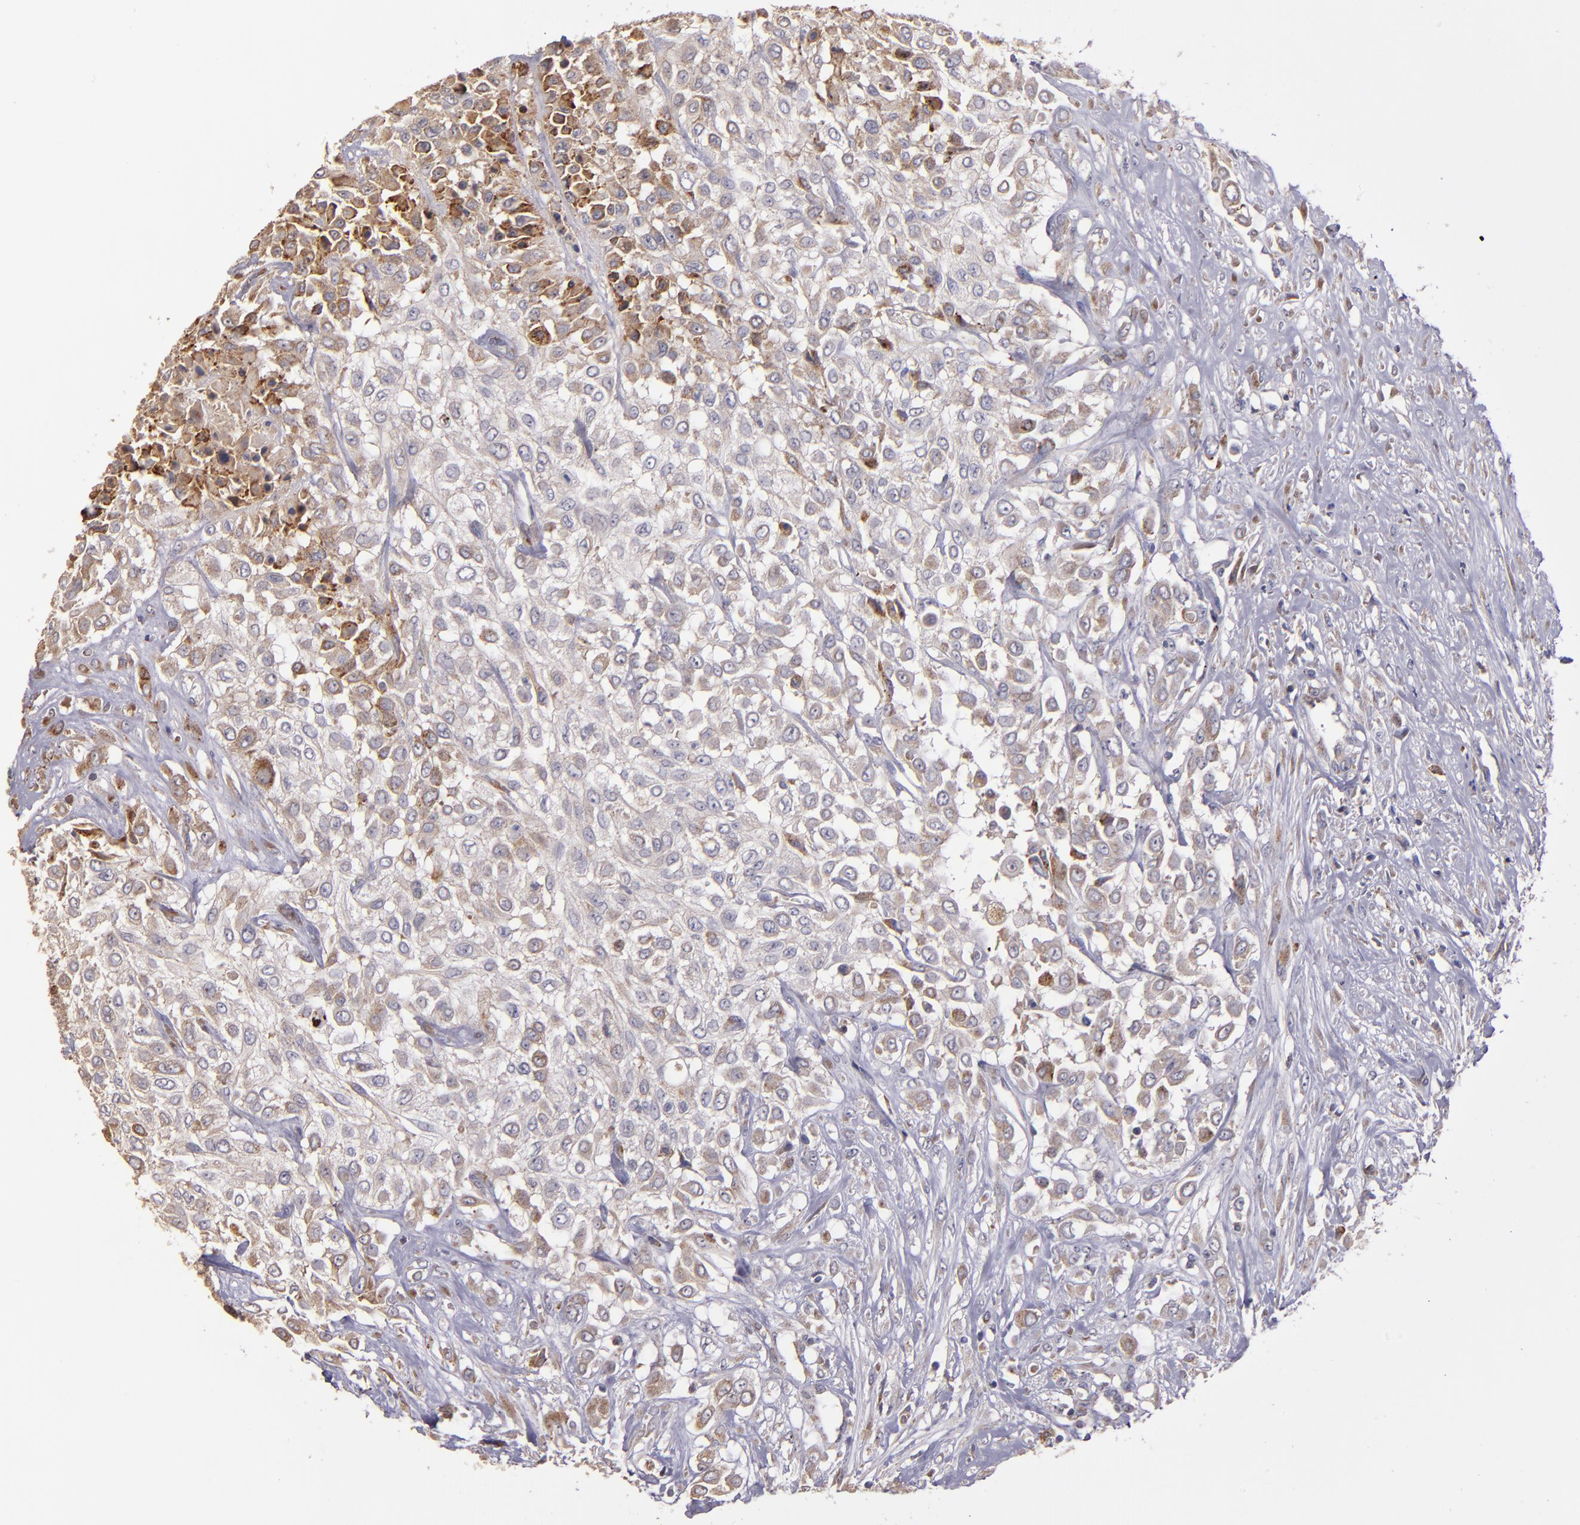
{"staining": {"intensity": "moderate", "quantity": "<25%", "location": "cytoplasmic/membranous"}, "tissue": "urothelial cancer", "cell_type": "Tumor cells", "image_type": "cancer", "snomed": [{"axis": "morphology", "description": "Urothelial carcinoma, High grade"}, {"axis": "topography", "description": "Urinary bladder"}], "caption": "Urothelial cancer was stained to show a protein in brown. There is low levels of moderate cytoplasmic/membranous positivity in about <25% of tumor cells.", "gene": "IFIH1", "patient": {"sex": "male", "age": 57}}